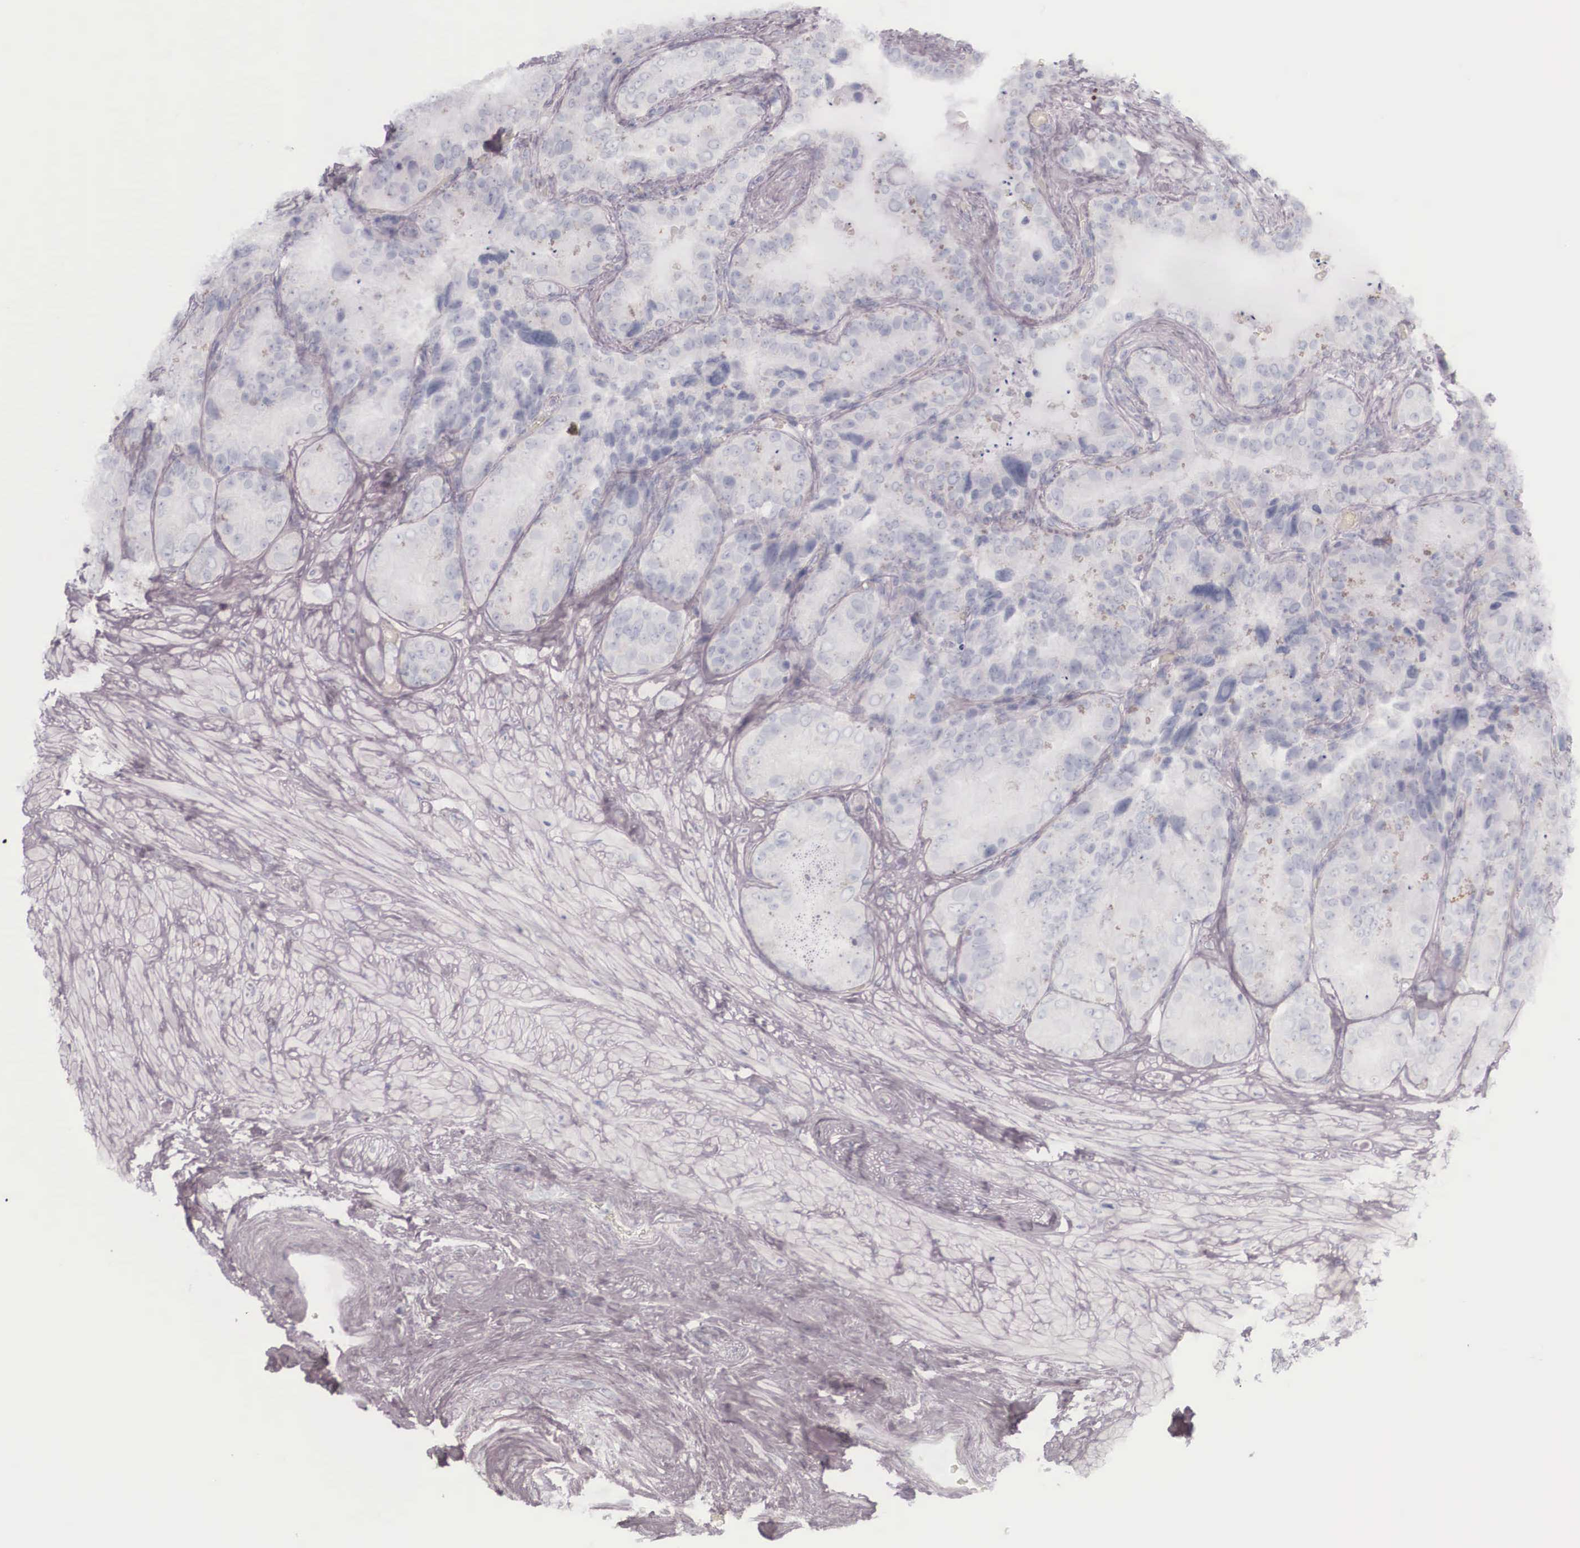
{"staining": {"intensity": "negative", "quantity": "none", "location": "none"}, "tissue": "seminal vesicle", "cell_type": "Glandular cells", "image_type": "normal", "snomed": [{"axis": "morphology", "description": "Normal tissue, NOS"}, {"axis": "topography", "description": "Seminal veicle"}], "caption": "Human seminal vesicle stained for a protein using immunohistochemistry reveals no expression in glandular cells.", "gene": "KRT14", "patient": {"sex": "male", "age": 63}}